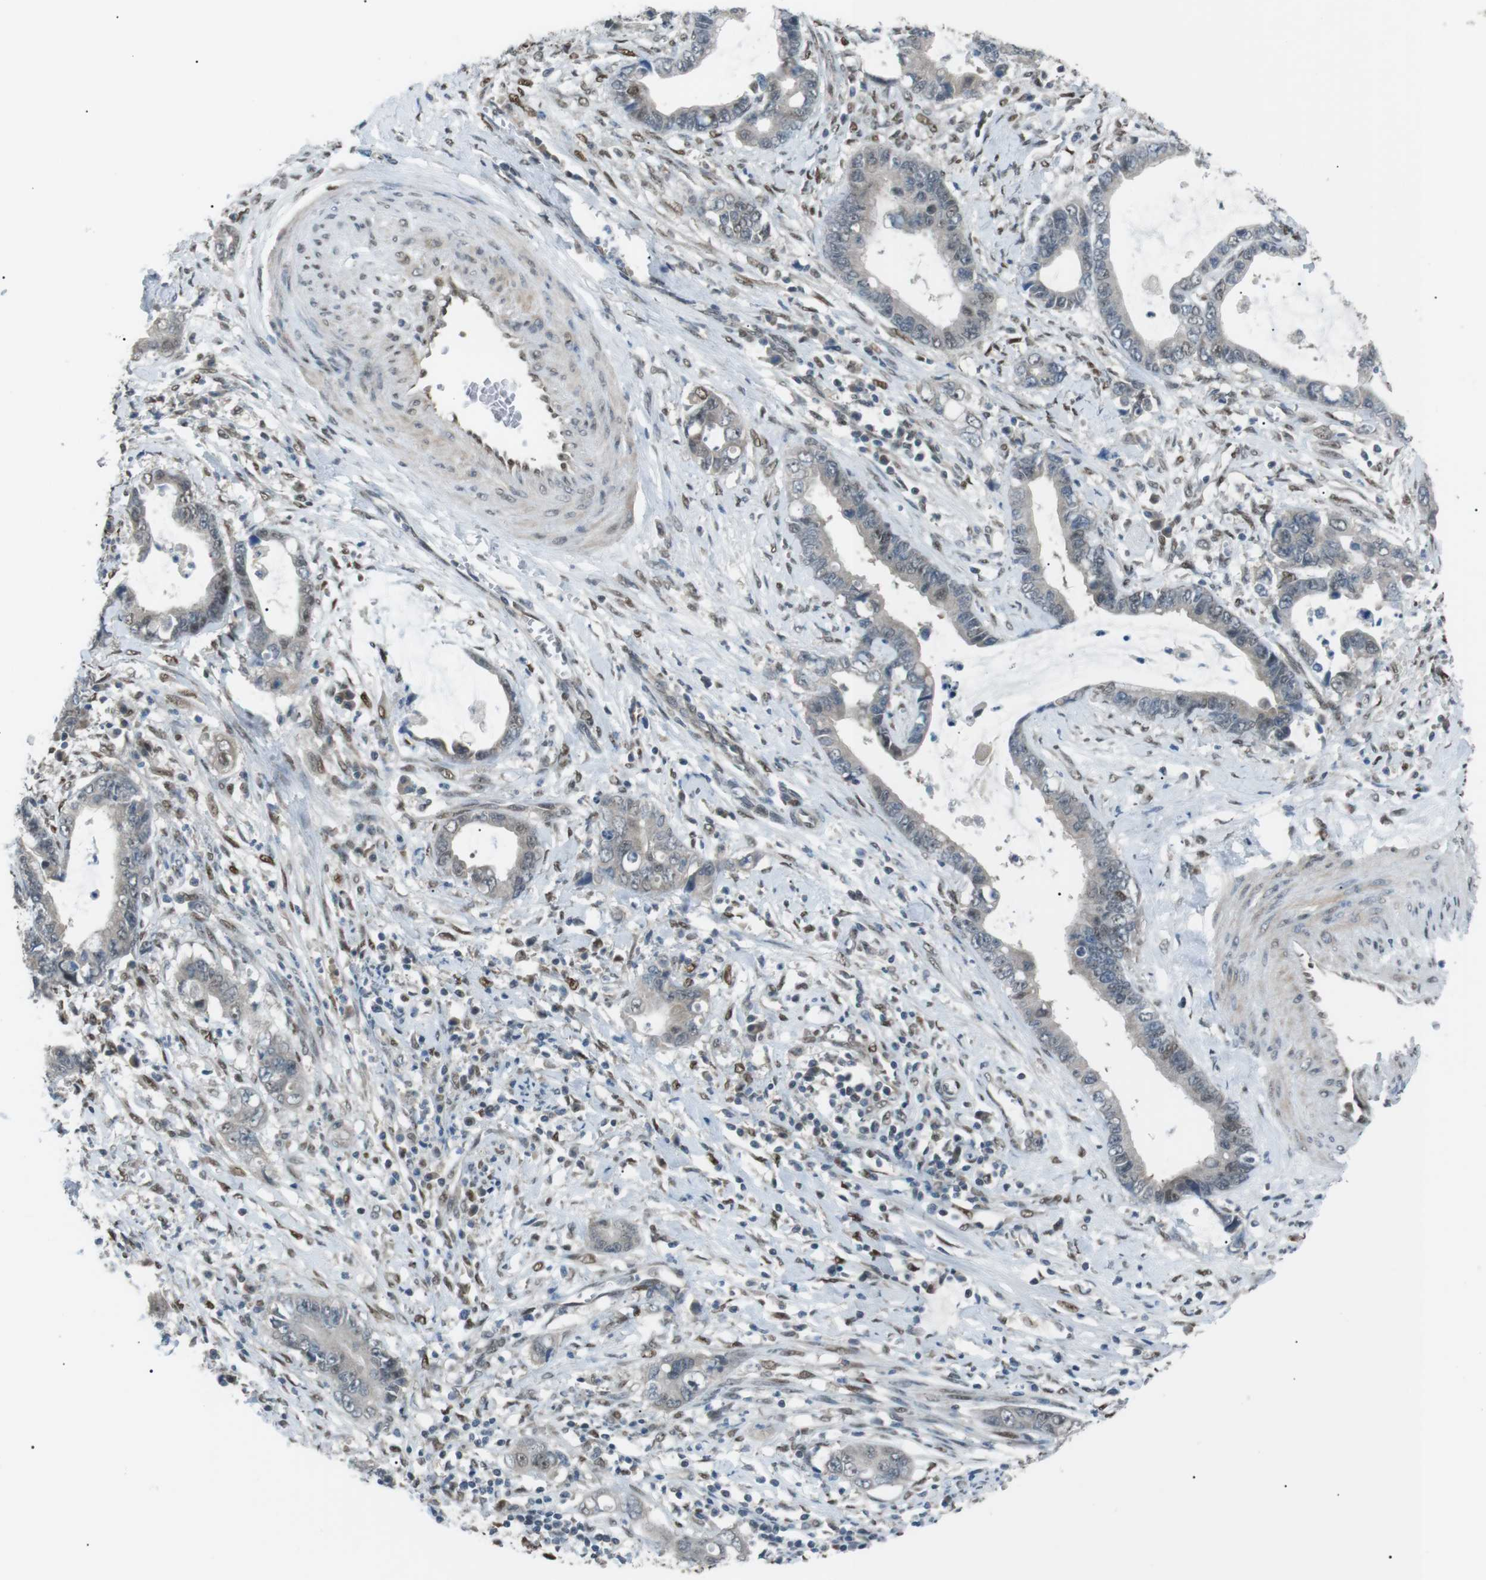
{"staining": {"intensity": "weak", "quantity": "<25%", "location": "nuclear"}, "tissue": "cervical cancer", "cell_type": "Tumor cells", "image_type": "cancer", "snomed": [{"axis": "morphology", "description": "Adenocarcinoma, NOS"}, {"axis": "topography", "description": "Cervix"}], "caption": "The photomicrograph shows no staining of tumor cells in cervical adenocarcinoma.", "gene": "SRPK2", "patient": {"sex": "female", "age": 44}}